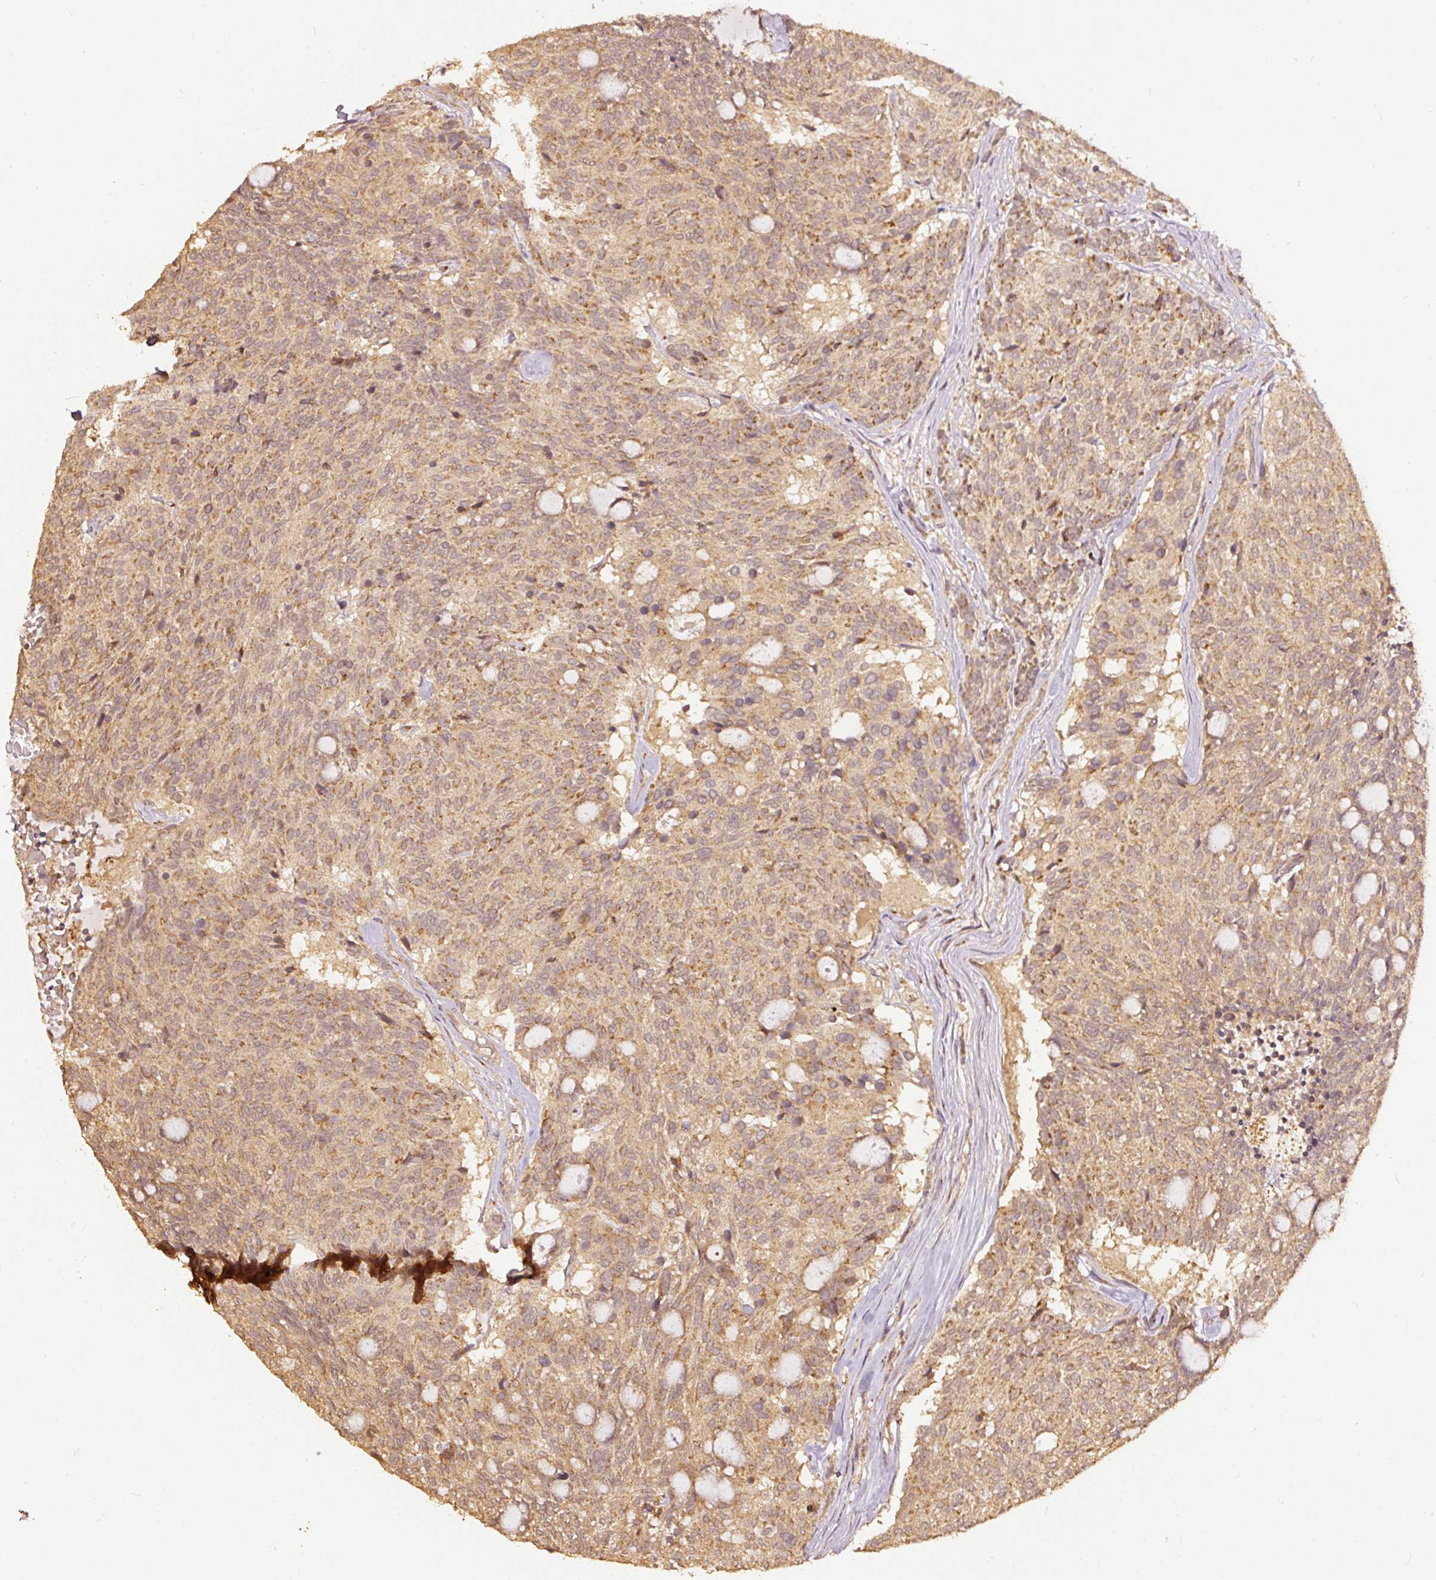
{"staining": {"intensity": "moderate", "quantity": ">75%", "location": "cytoplasmic/membranous"}, "tissue": "carcinoid", "cell_type": "Tumor cells", "image_type": "cancer", "snomed": [{"axis": "morphology", "description": "Carcinoid, malignant, NOS"}, {"axis": "topography", "description": "Pancreas"}], "caption": "Carcinoid (malignant) stained with DAB (3,3'-diaminobenzidine) IHC demonstrates medium levels of moderate cytoplasmic/membranous positivity in about >75% of tumor cells.", "gene": "FUT8", "patient": {"sex": "female", "age": 54}}